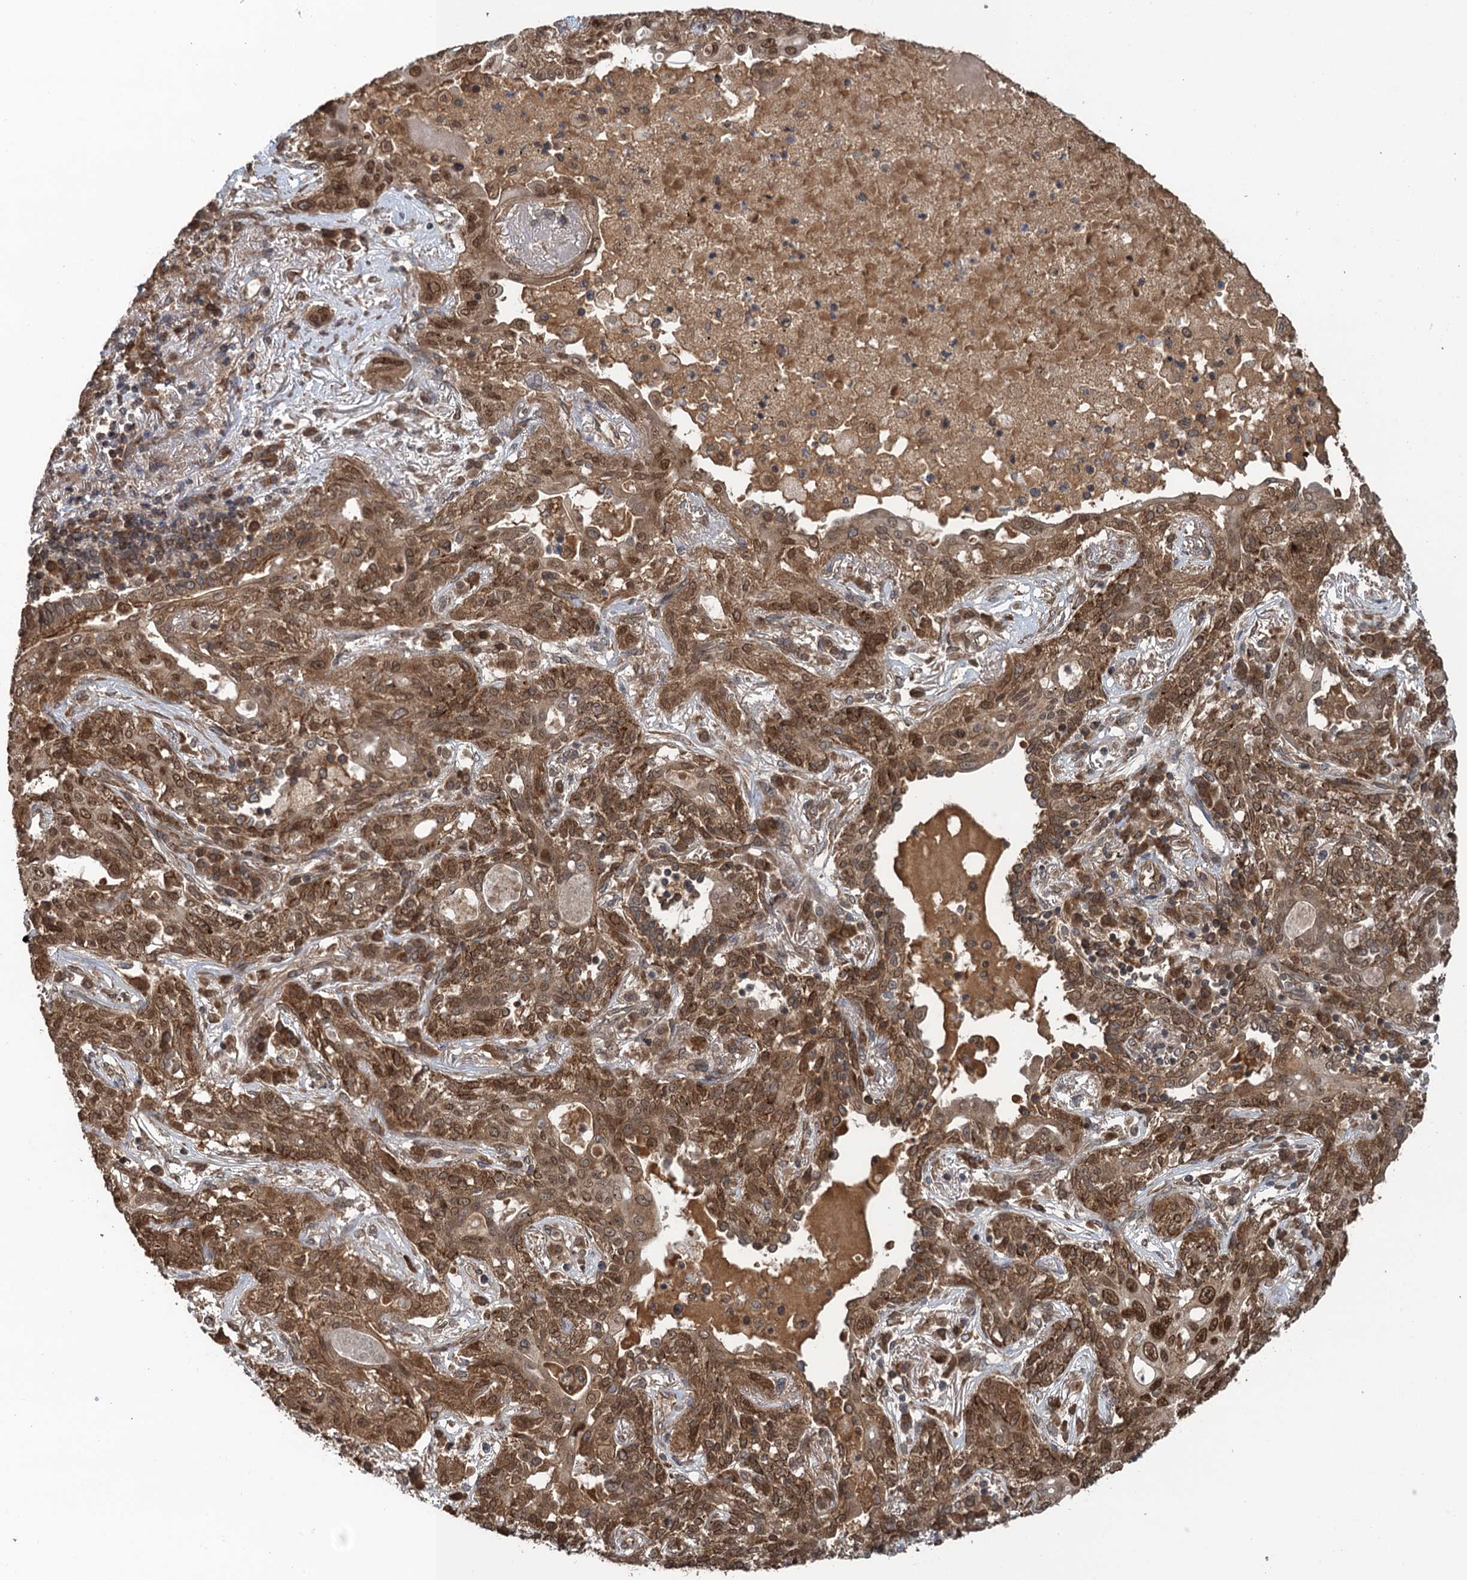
{"staining": {"intensity": "moderate", "quantity": ">75%", "location": "cytoplasmic/membranous,nuclear"}, "tissue": "lung cancer", "cell_type": "Tumor cells", "image_type": "cancer", "snomed": [{"axis": "morphology", "description": "Squamous cell carcinoma, NOS"}, {"axis": "topography", "description": "Lung"}], "caption": "IHC of lung cancer displays medium levels of moderate cytoplasmic/membranous and nuclear expression in about >75% of tumor cells.", "gene": "GLE1", "patient": {"sex": "female", "age": 70}}